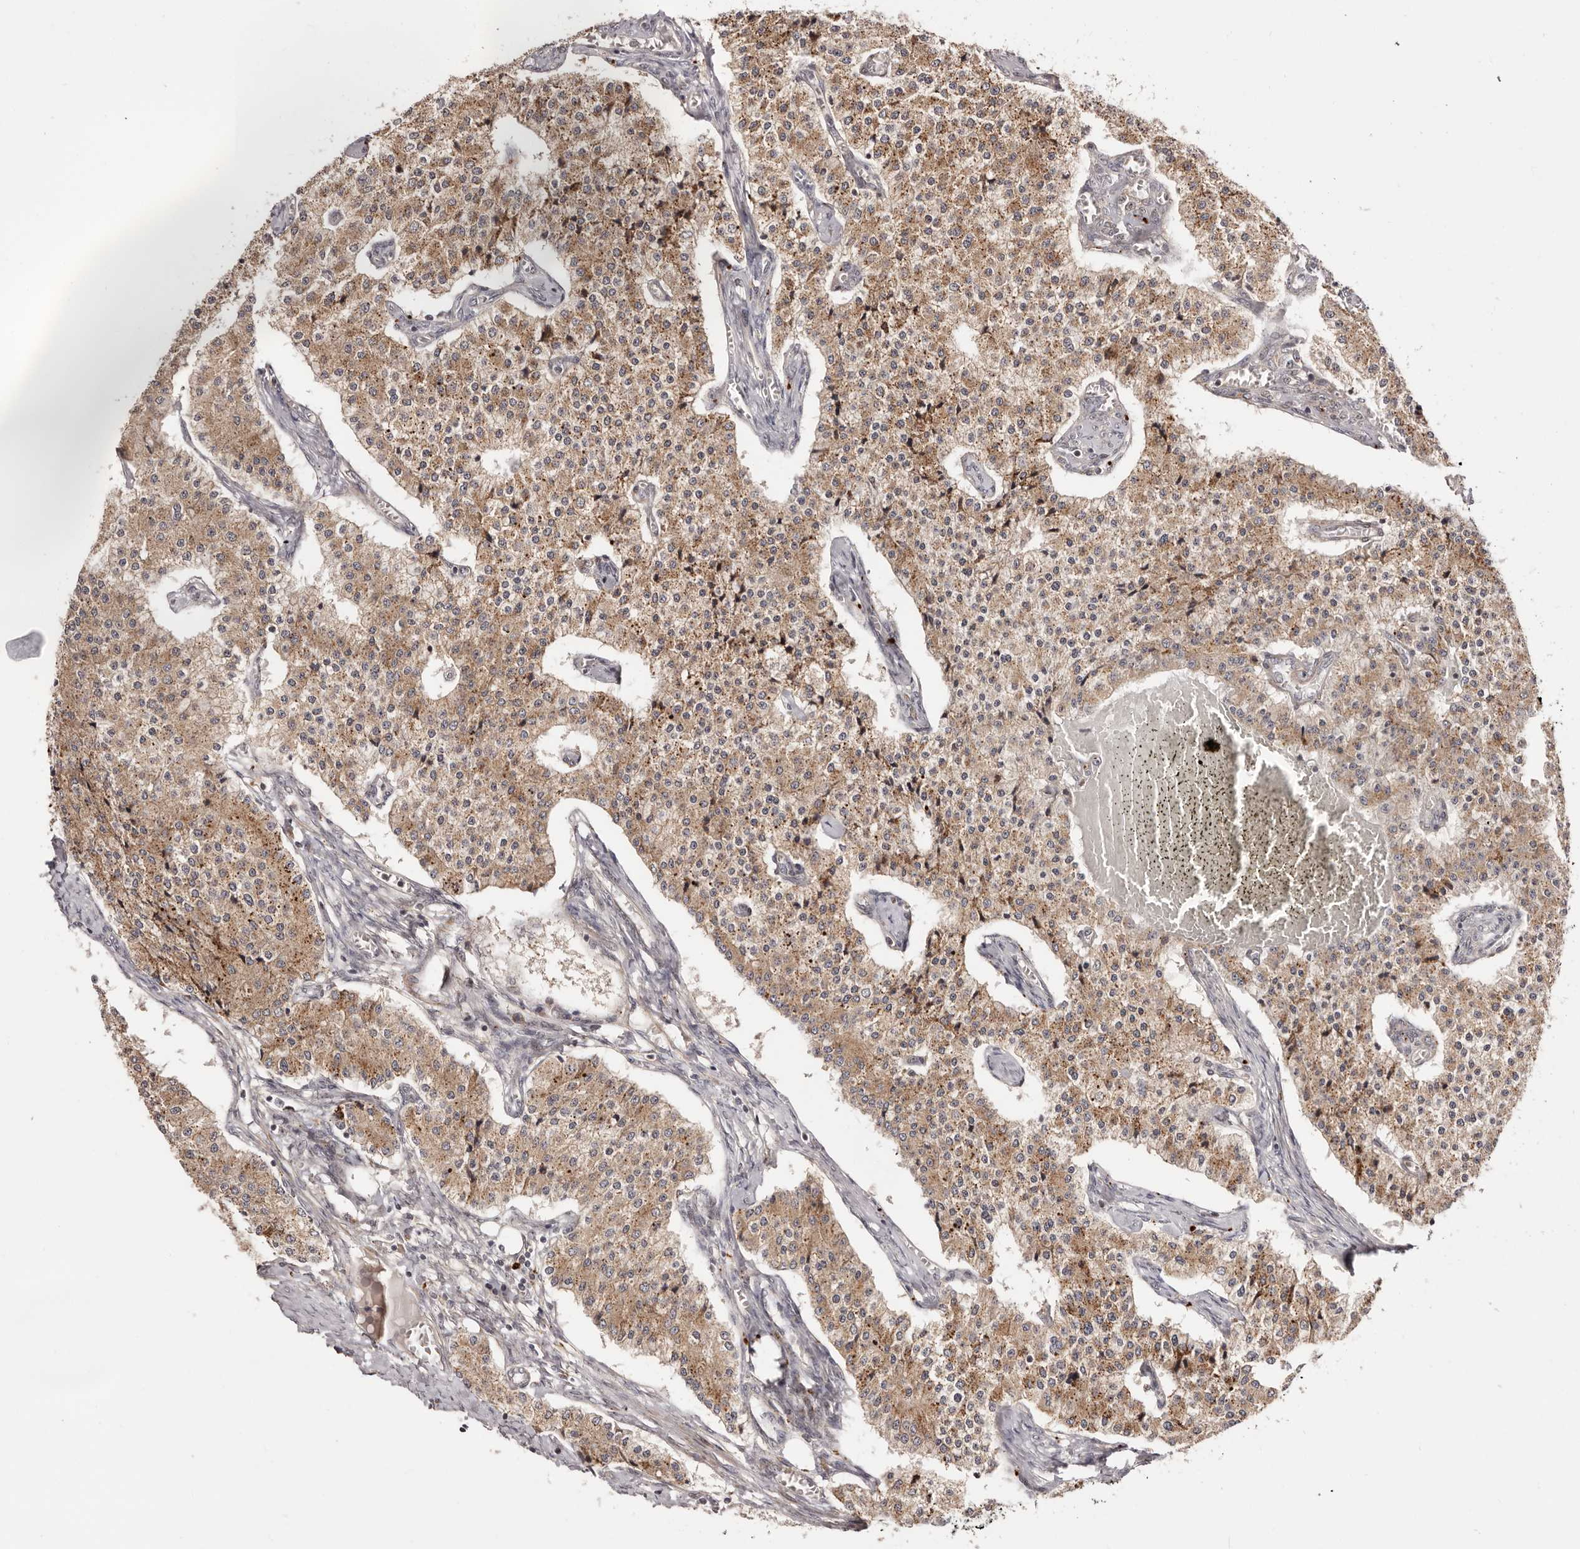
{"staining": {"intensity": "moderate", "quantity": ">75%", "location": "cytoplasmic/membranous"}, "tissue": "carcinoid", "cell_type": "Tumor cells", "image_type": "cancer", "snomed": [{"axis": "morphology", "description": "Carcinoid, malignant, NOS"}, {"axis": "topography", "description": "Colon"}], "caption": "Immunohistochemical staining of carcinoid shows medium levels of moderate cytoplasmic/membranous protein expression in about >75% of tumor cells.", "gene": "MICAL2", "patient": {"sex": "female", "age": 52}}